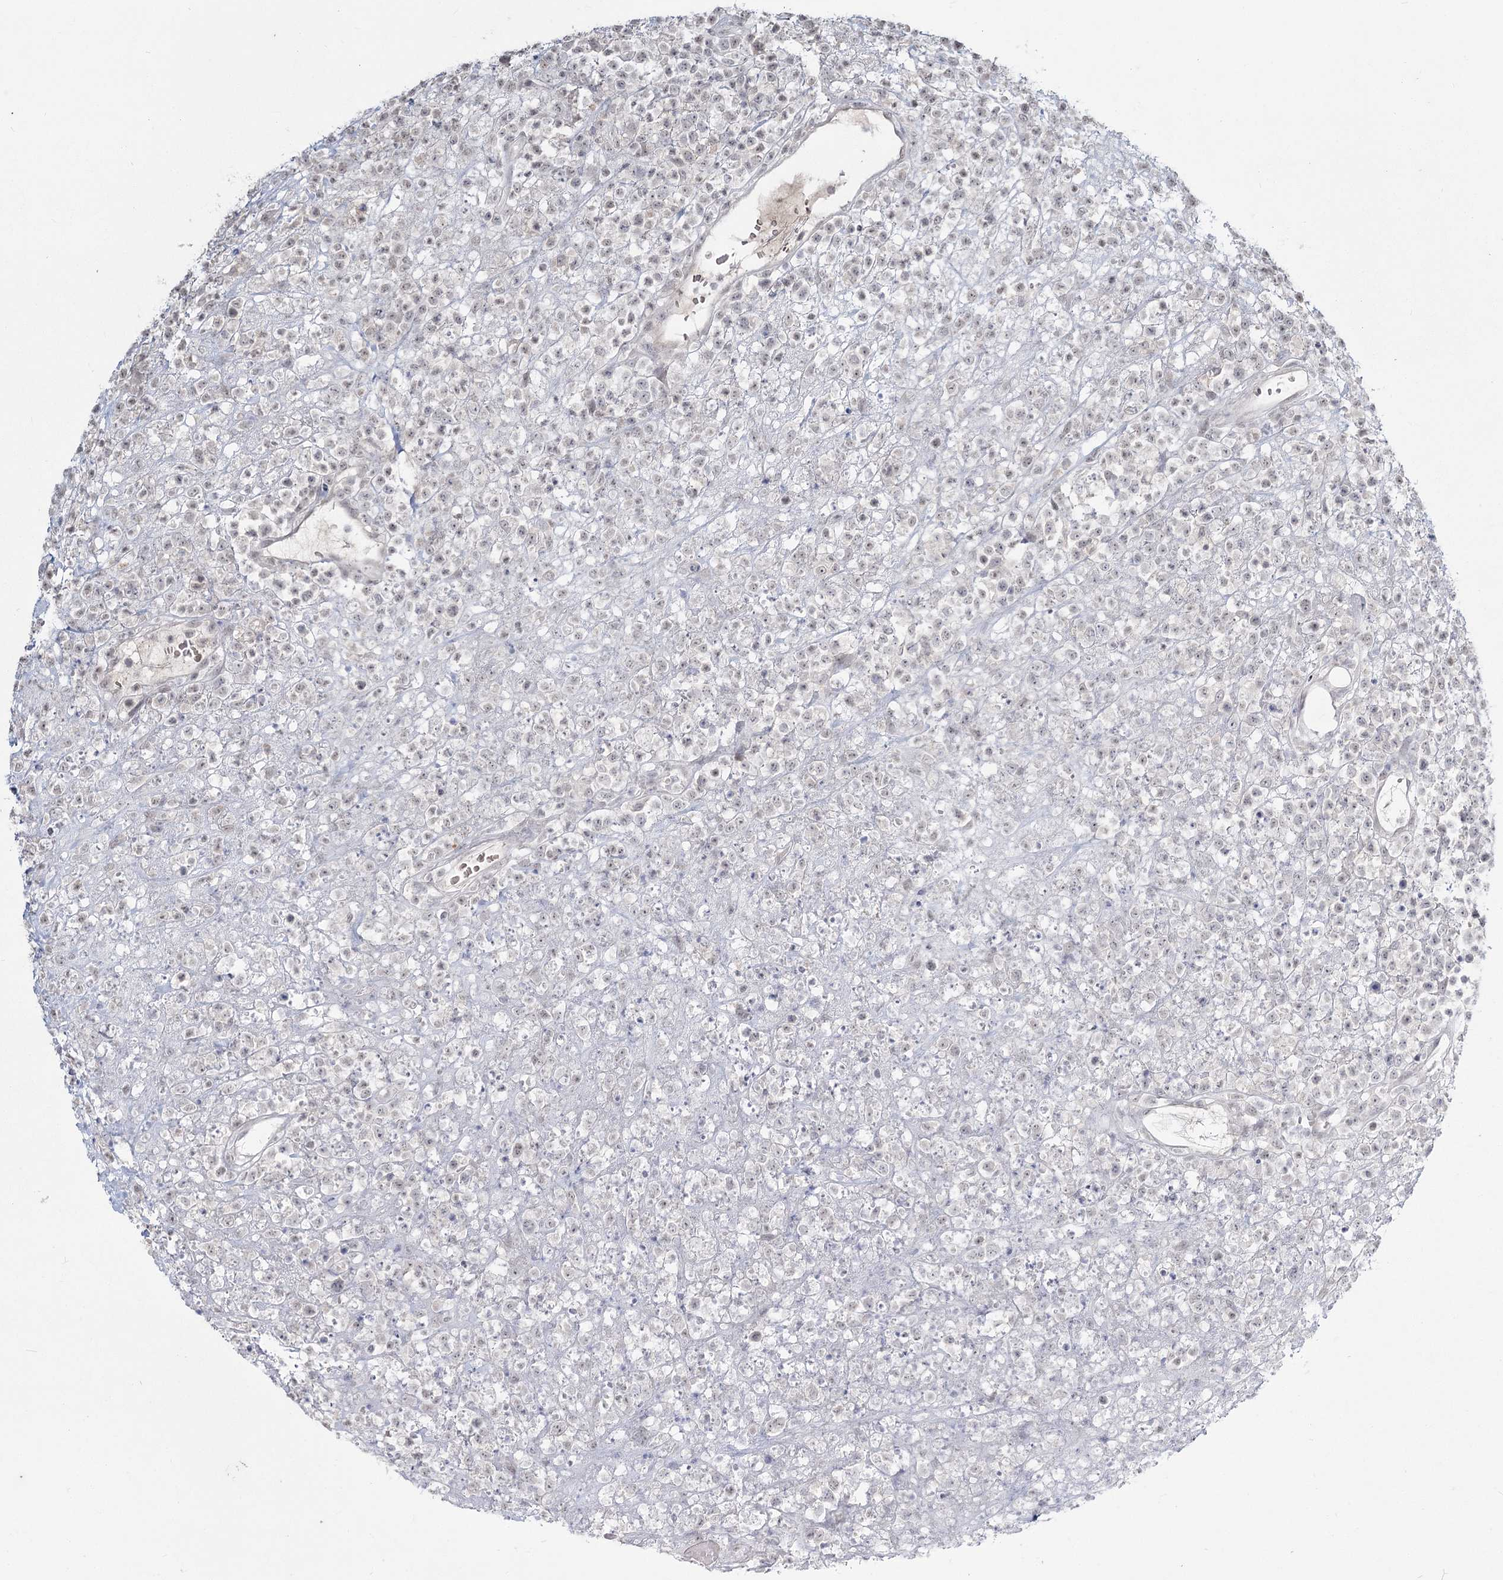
{"staining": {"intensity": "weak", "quantity": "<25%", "location": "nuclear"}, "tissue": "lymphoma", "cell_type": "Tumor cells", "image_type": "cancer", "snomed": [{"axis": "morphology", "description": "Malignant lymphoma, non-Hodgkin's type, High grade"}, {"axis": "topography", "description": "Colon"}], "caption": "Immunohistochemistry micrograph of human malignant lymphoma, non-Hodgkin's type (high-grade) stained for a protein (brown), which exhibits no expression in tumor cells.", "gene": "LY6G5C", "patient": {"sex": "female", "age": 53}}